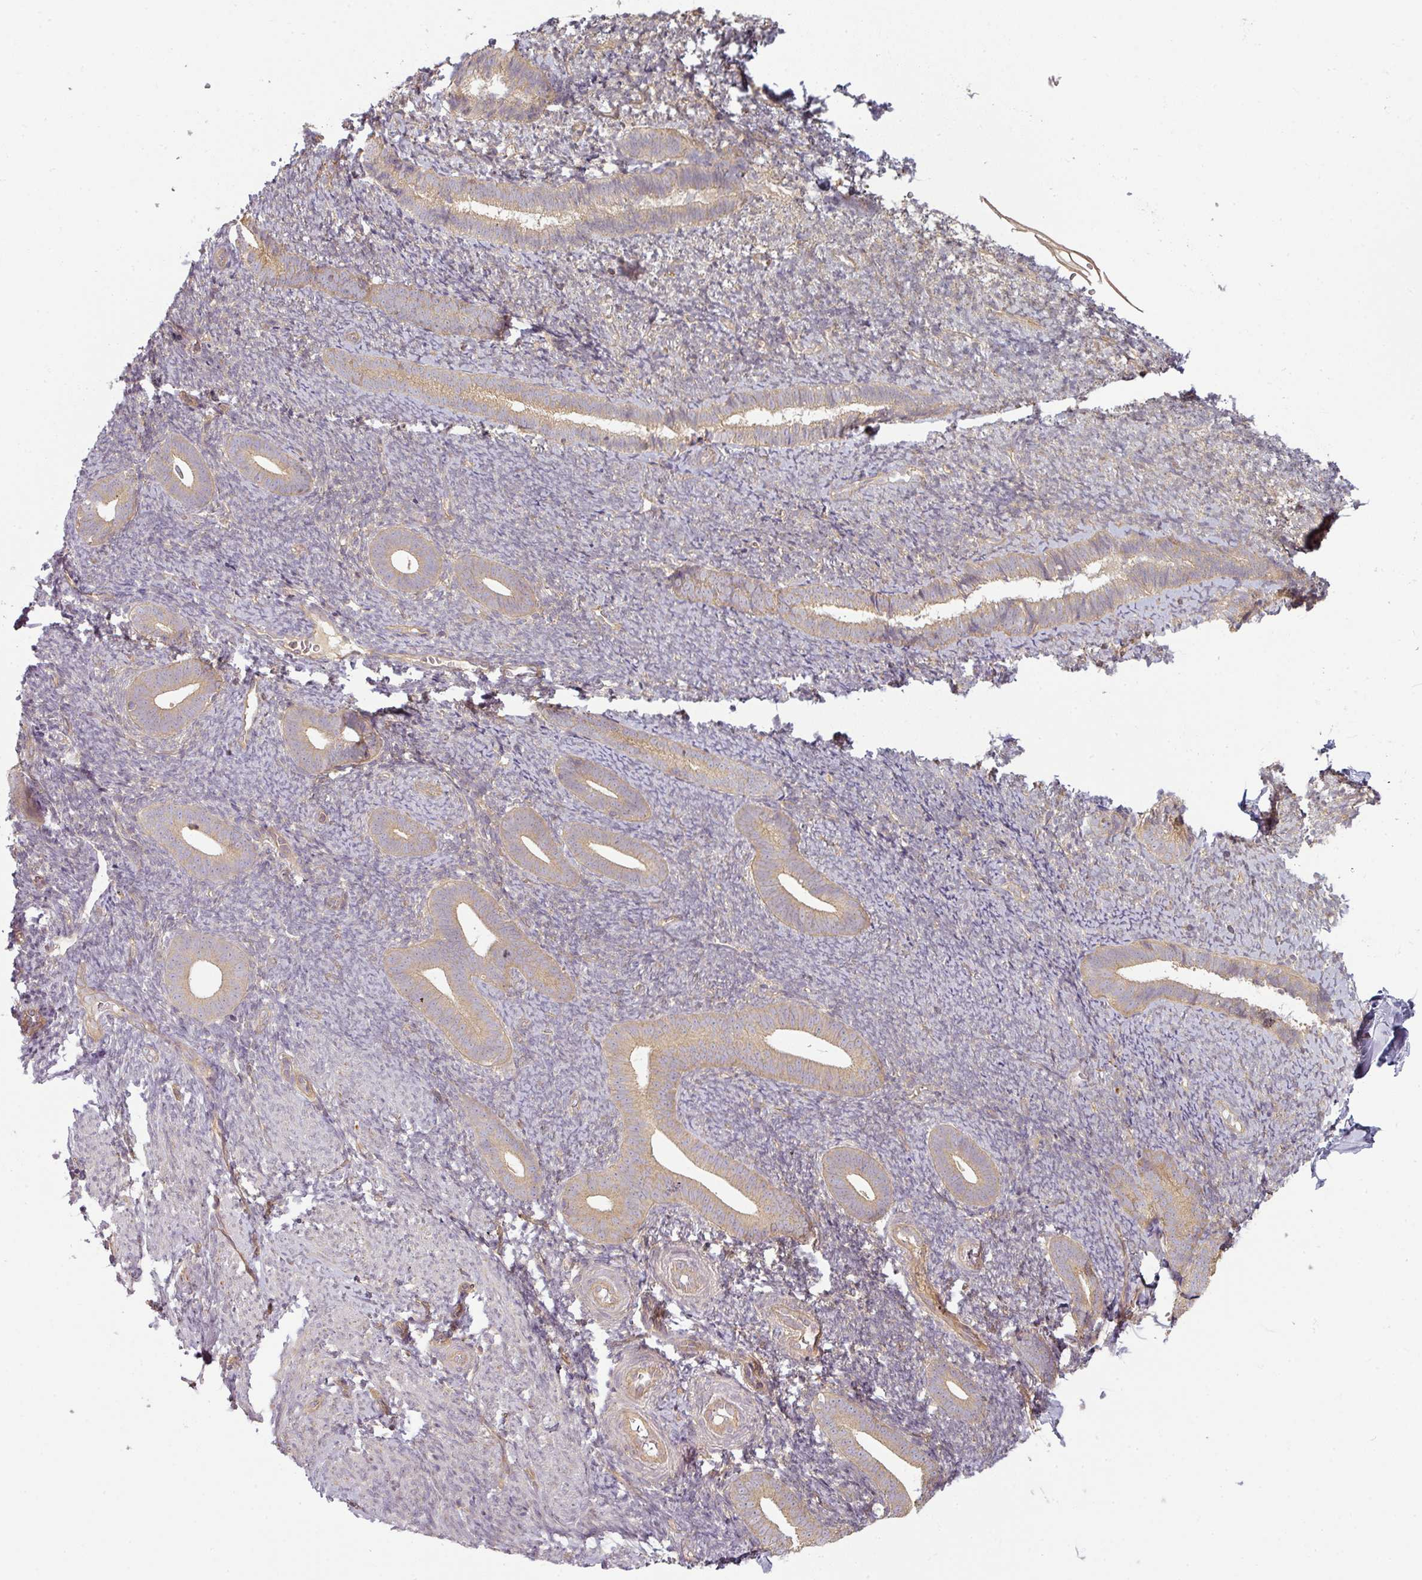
{"staining": {"intensity": "weak", "quantity": "25%-75%", "location": "cytoplasmic/membranous"}, "tissue": "endometrium", "cell_type": "Cells in endometrial stroma", "image_type": "normal", "snomed": [{"axis": "morphology", "description": "Normal tissue, NOS"}, {"axis": "topography", "description": "Endometrium"}], "caption": "Normal endometrium exhibits weak cytoplasmic/membranous expression in approximately 25%-75% of cells in endometrial stroma, visualized by immunohistochemistry.", "gene": "RNF31", "patient": {"sex": "female", "age": 39}}